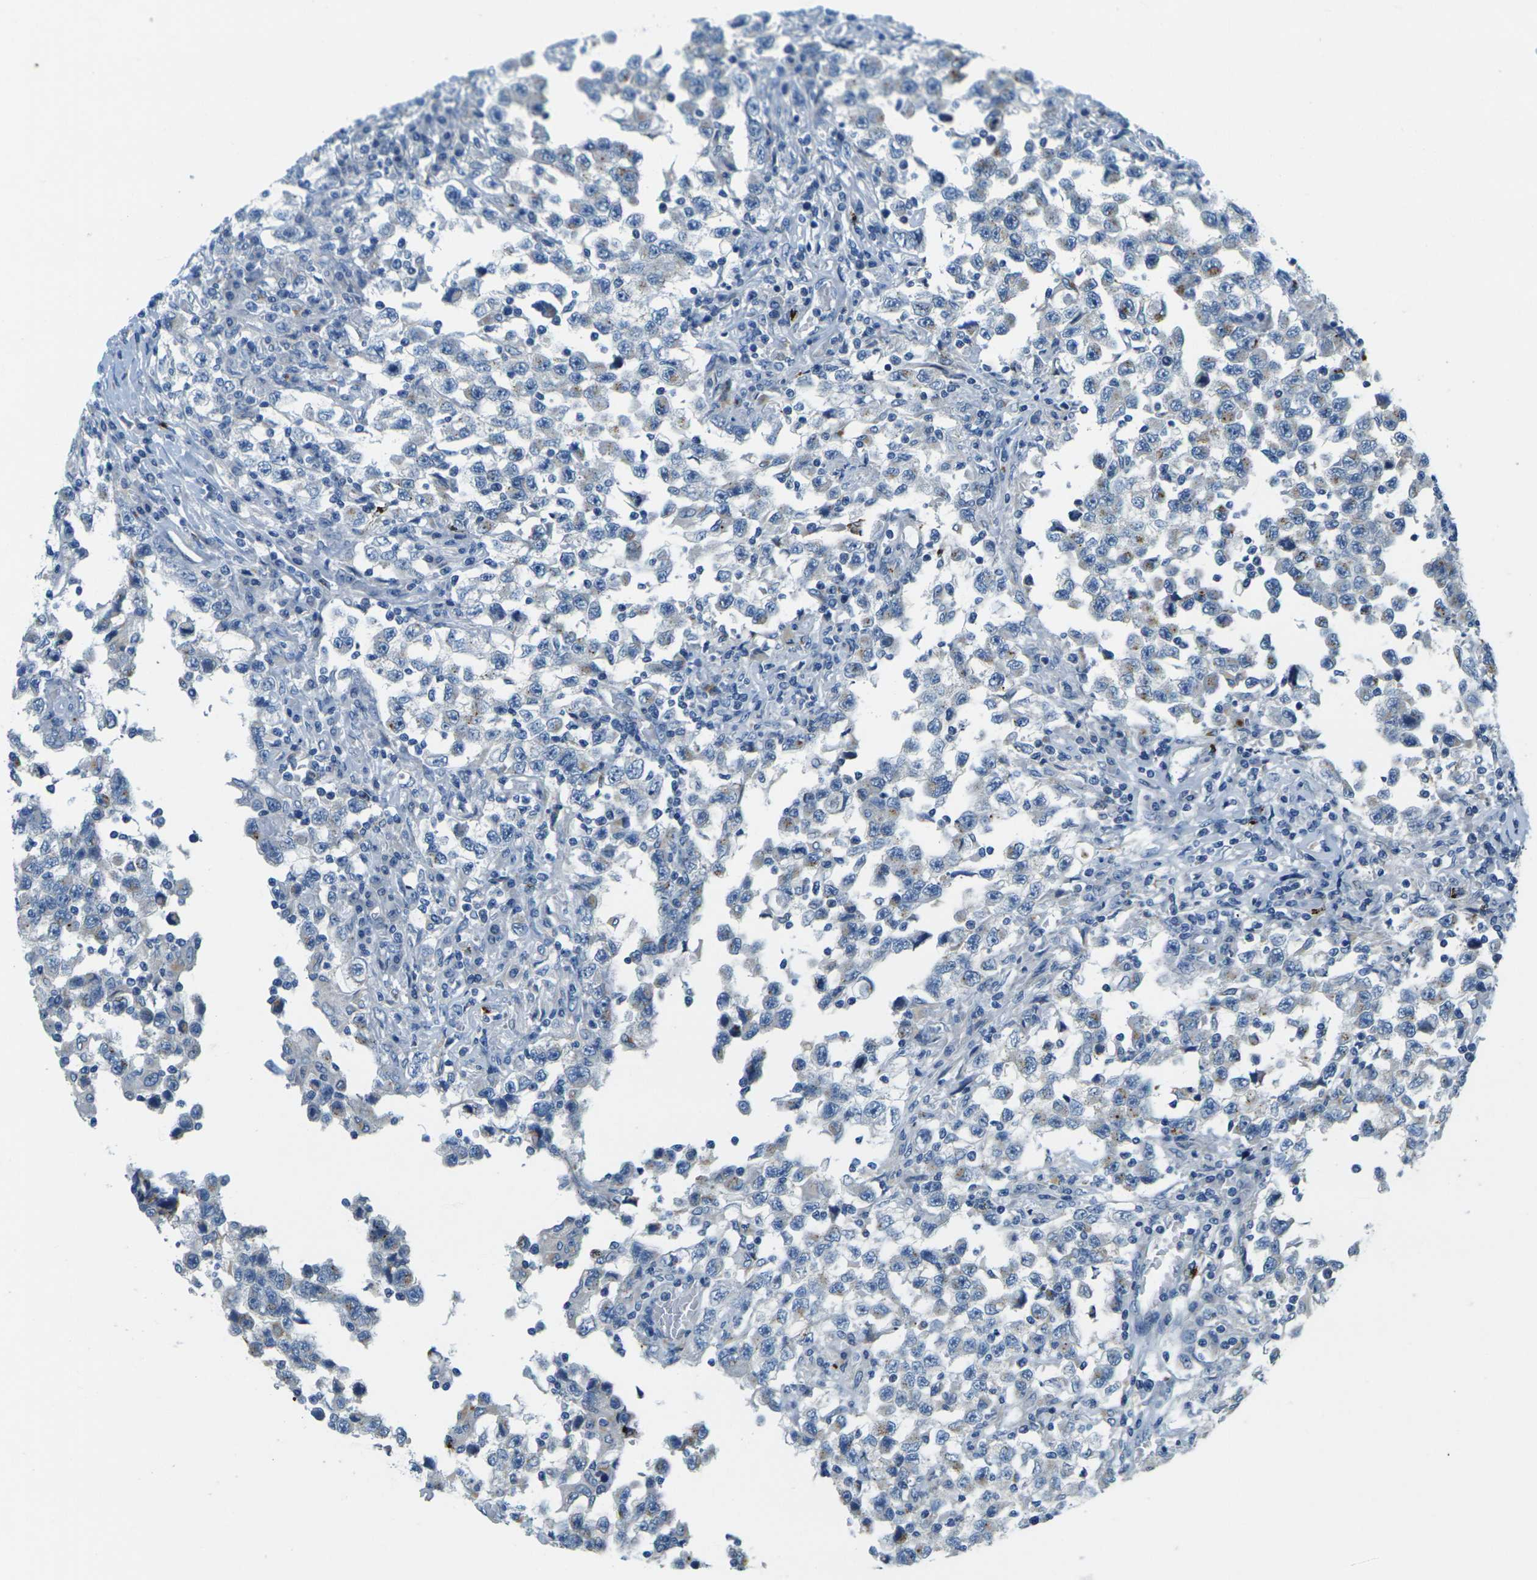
{"staining": {"intensity": "negative", "quantity": "none", "location": "none"}, "tissue": "testis cancer", "cell_type": "Tumor cells", "image_type": "cancer", "snomed": [{"axis": "morphology", "description": "Carcinoma, Embryonal, NOS"}, {"axis": "topography", "description": "Testis"}], "caption": "Tumor cells show no significant protein positivity in testis cancer (embryonal carcinoma).", "gene": "CYP2C8", "patient": {"sex": "male", "age": 21}}